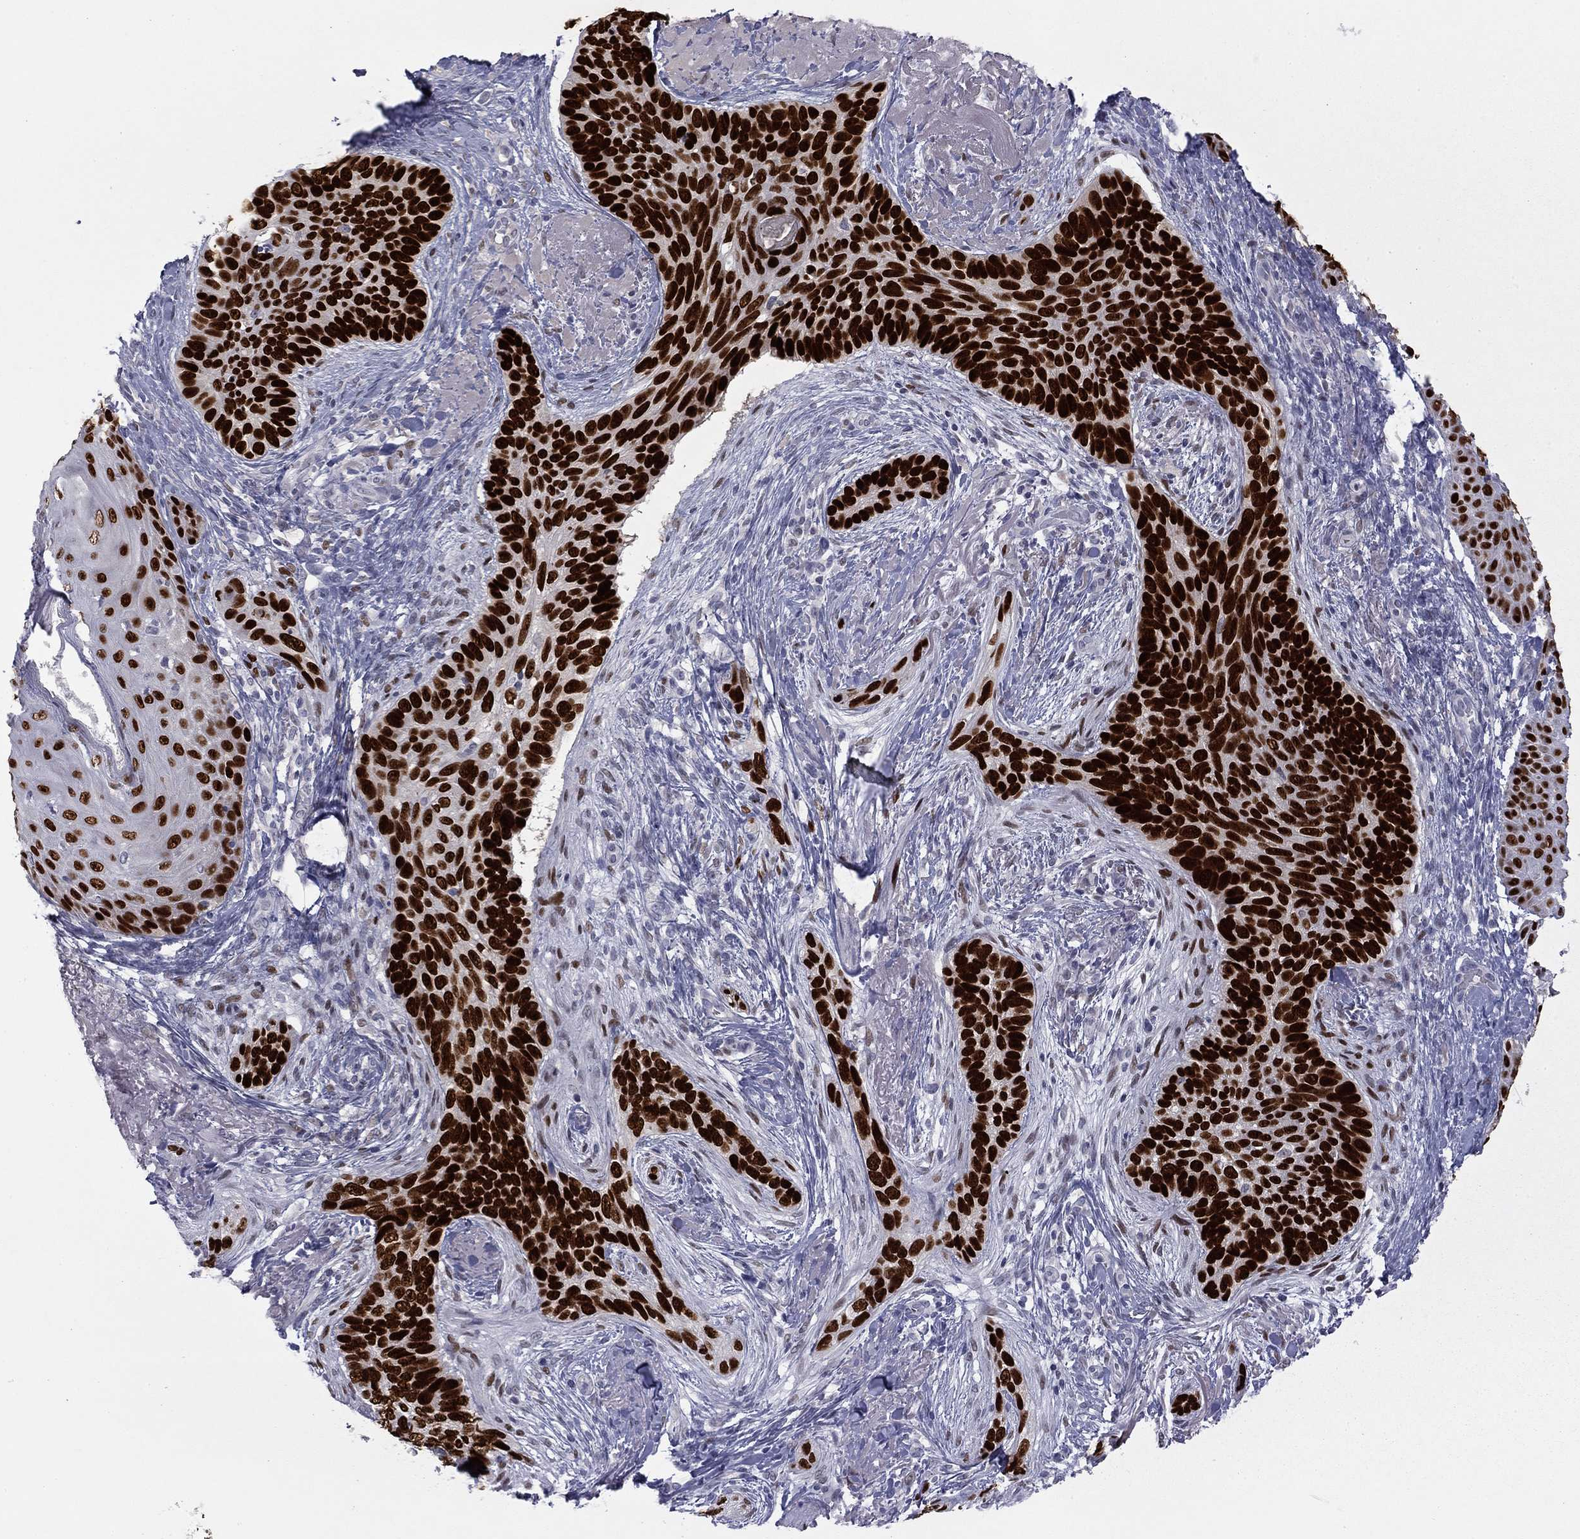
{"staining": {"intensity": "strong", "quantity": ">75%", "location": "nuclear"}, "tissue": "skin cancer", "cell_type": "Tumor cells", "image_type": "cancer", "snomed": [{"axis": "morphology", "description": "Basal cell carcinoma"}, {"axis": "topography", "description": "Skin"}], "caption": "Brown immunohistochemical staining in human skin cancer displays strong nuclear expression in about >75% of tumor cells. (DAB IHC, brown staining for protein, blue staining for nuclei).", "gene": "TFAP2B", "patient": {"sex": "male", "age": 91}}